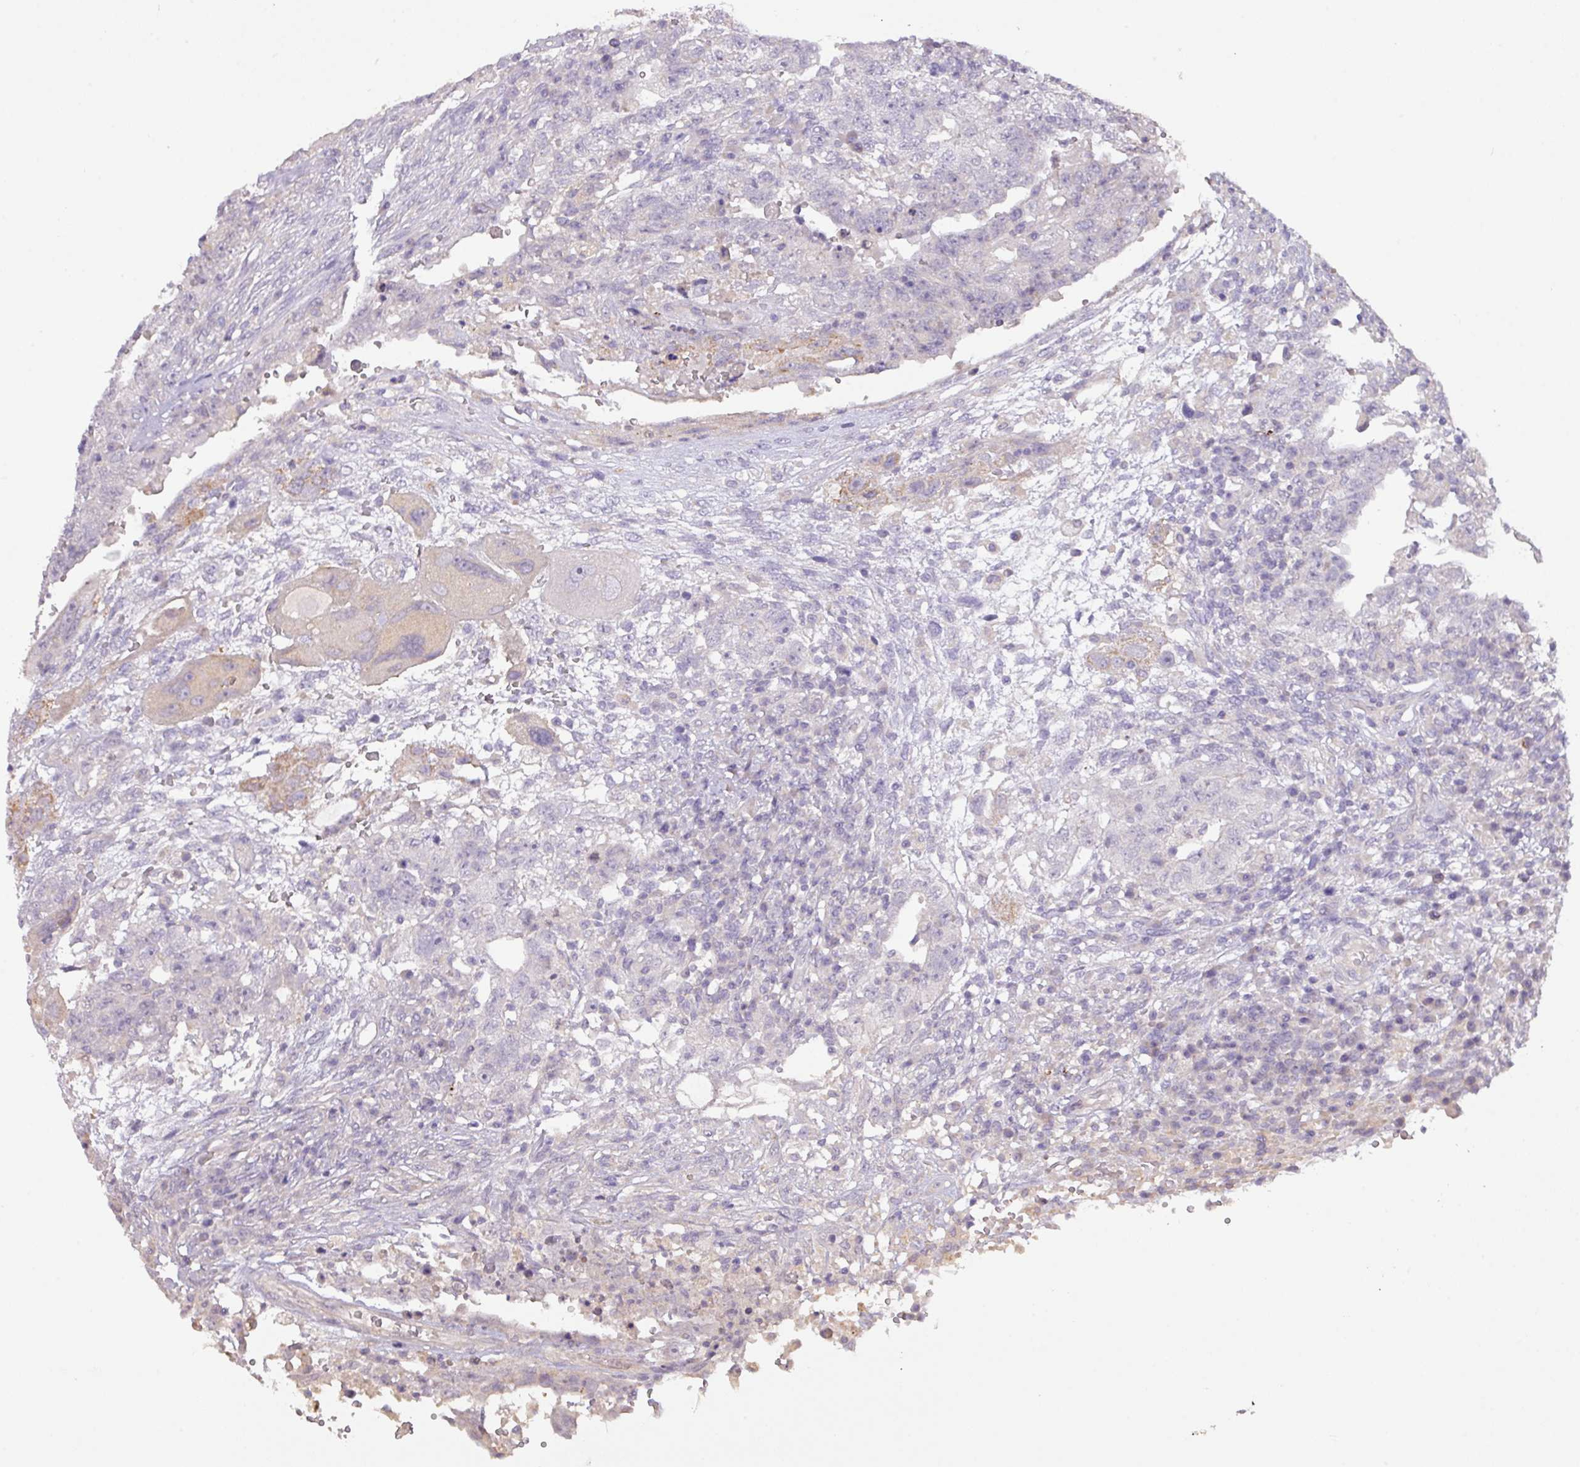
{"staining": {"intensity": "negative", "quantity": "none", "location": "none"}, "tissue": "testis cancer", "cell_type": "Tumor cells", "image_type": "cancer", "snomed": [{"axis": "morphology", "description": "Carcinoma, Embryonal, NOS"}, {"axis": "topography", "description": "Testis"}], "caption": "An immunohistochemistry (IHC) micrograph of testis embryonal carcinoma is shown. There is no staining in tumor cells of testis embryonal carcinoma.", "gene": "PRADC1", "patient": {"sex": "male", "age": 26}}